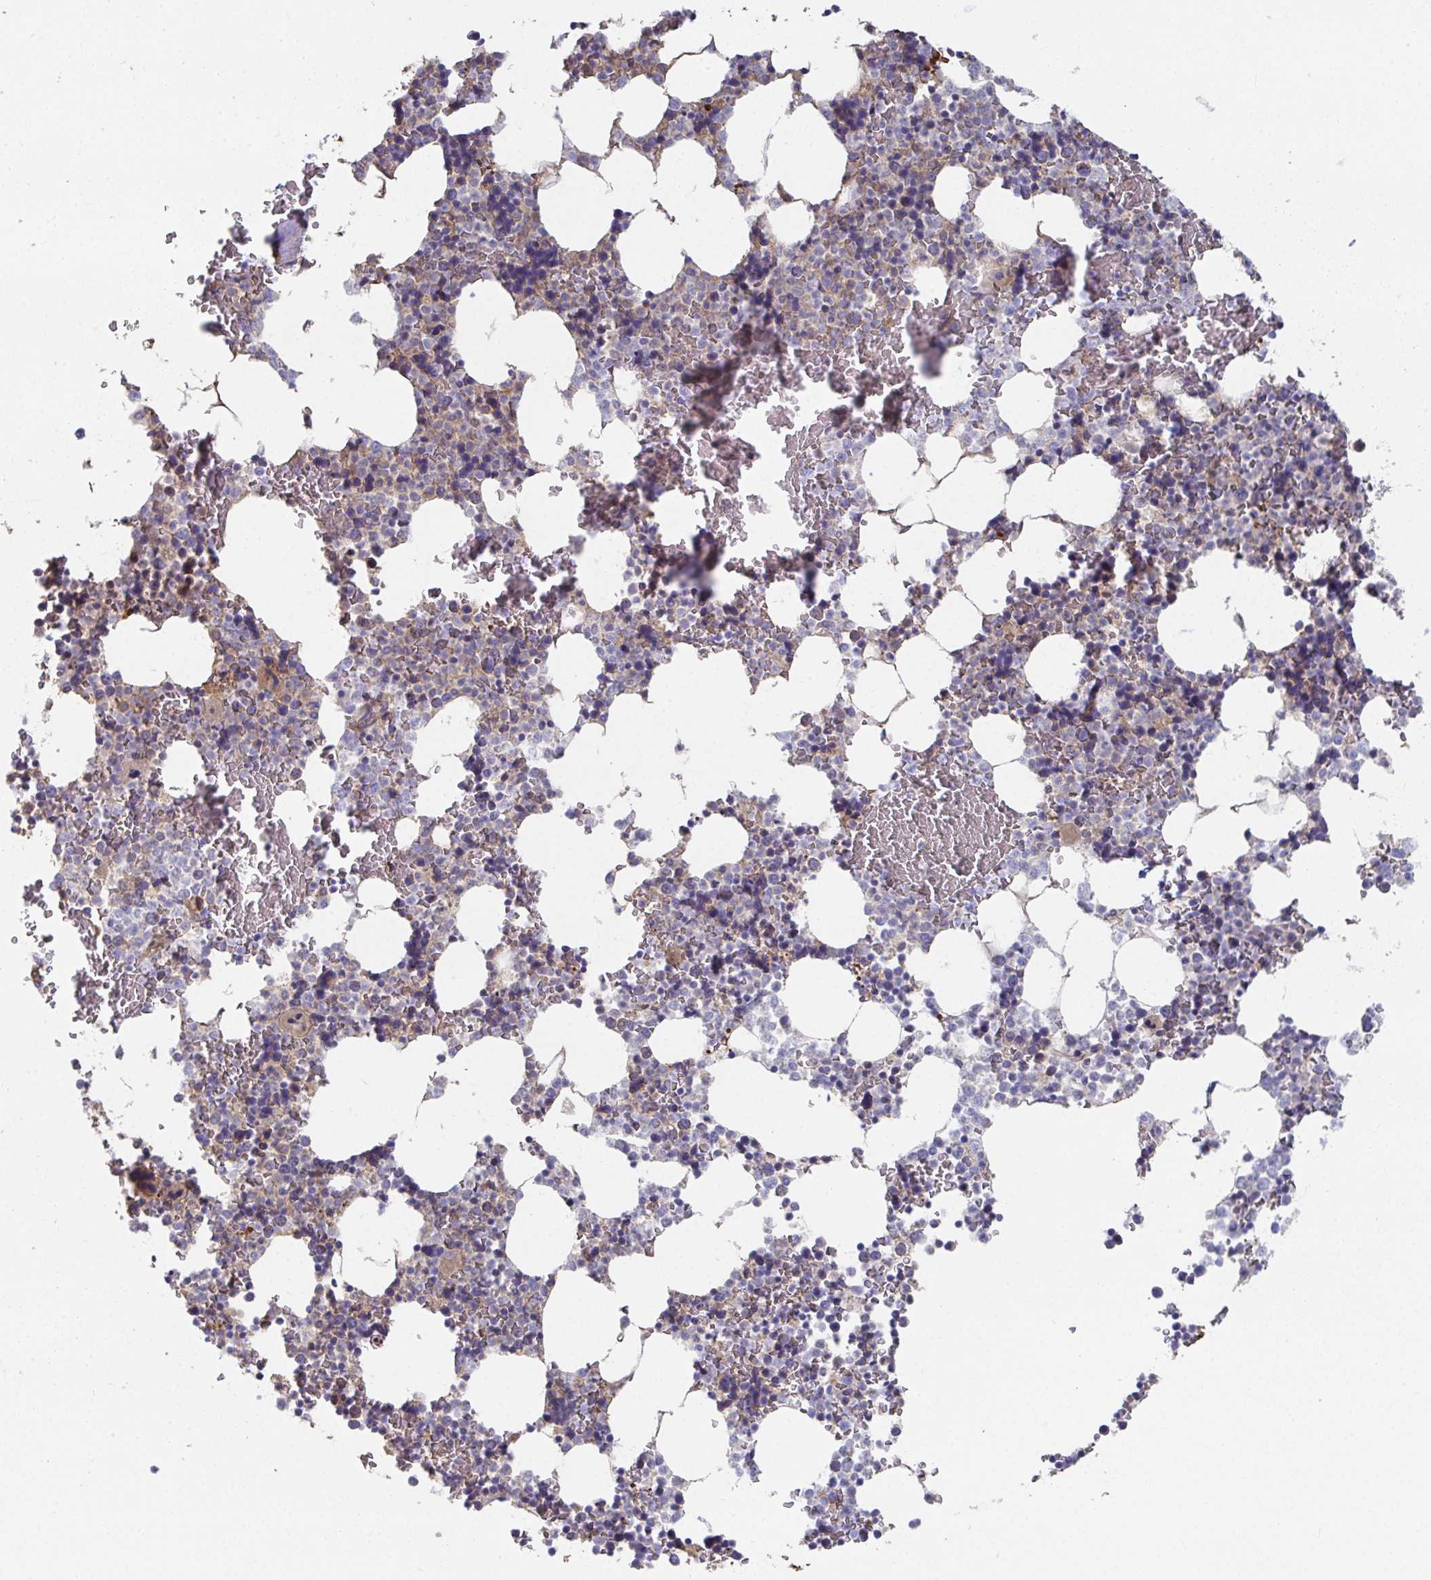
{"staining": {"intensity": "weak", "quantity": "25%-75%", "location": "cytoplasmic/membranous"}, "tissue": "bone marrow", "cell_type": "Hematopoietic cells", "image_type": "normal", "snomed": [{"axis": "morphology", "description": "Normal tissue, NOS"}, {"axis": "topography", "description": "Bone marrow"}], "caption": "Brown immunohistochemical staining in normal bone marrow reveals weak cytoplasmic/membranous staining in approximately 25%-75% of hematopoietic cells. (DAB IHC, brown staining for protein, blue staining for nuclei).", "gene": "ANO5", "patient": {"sex": "female", "age": 42}}